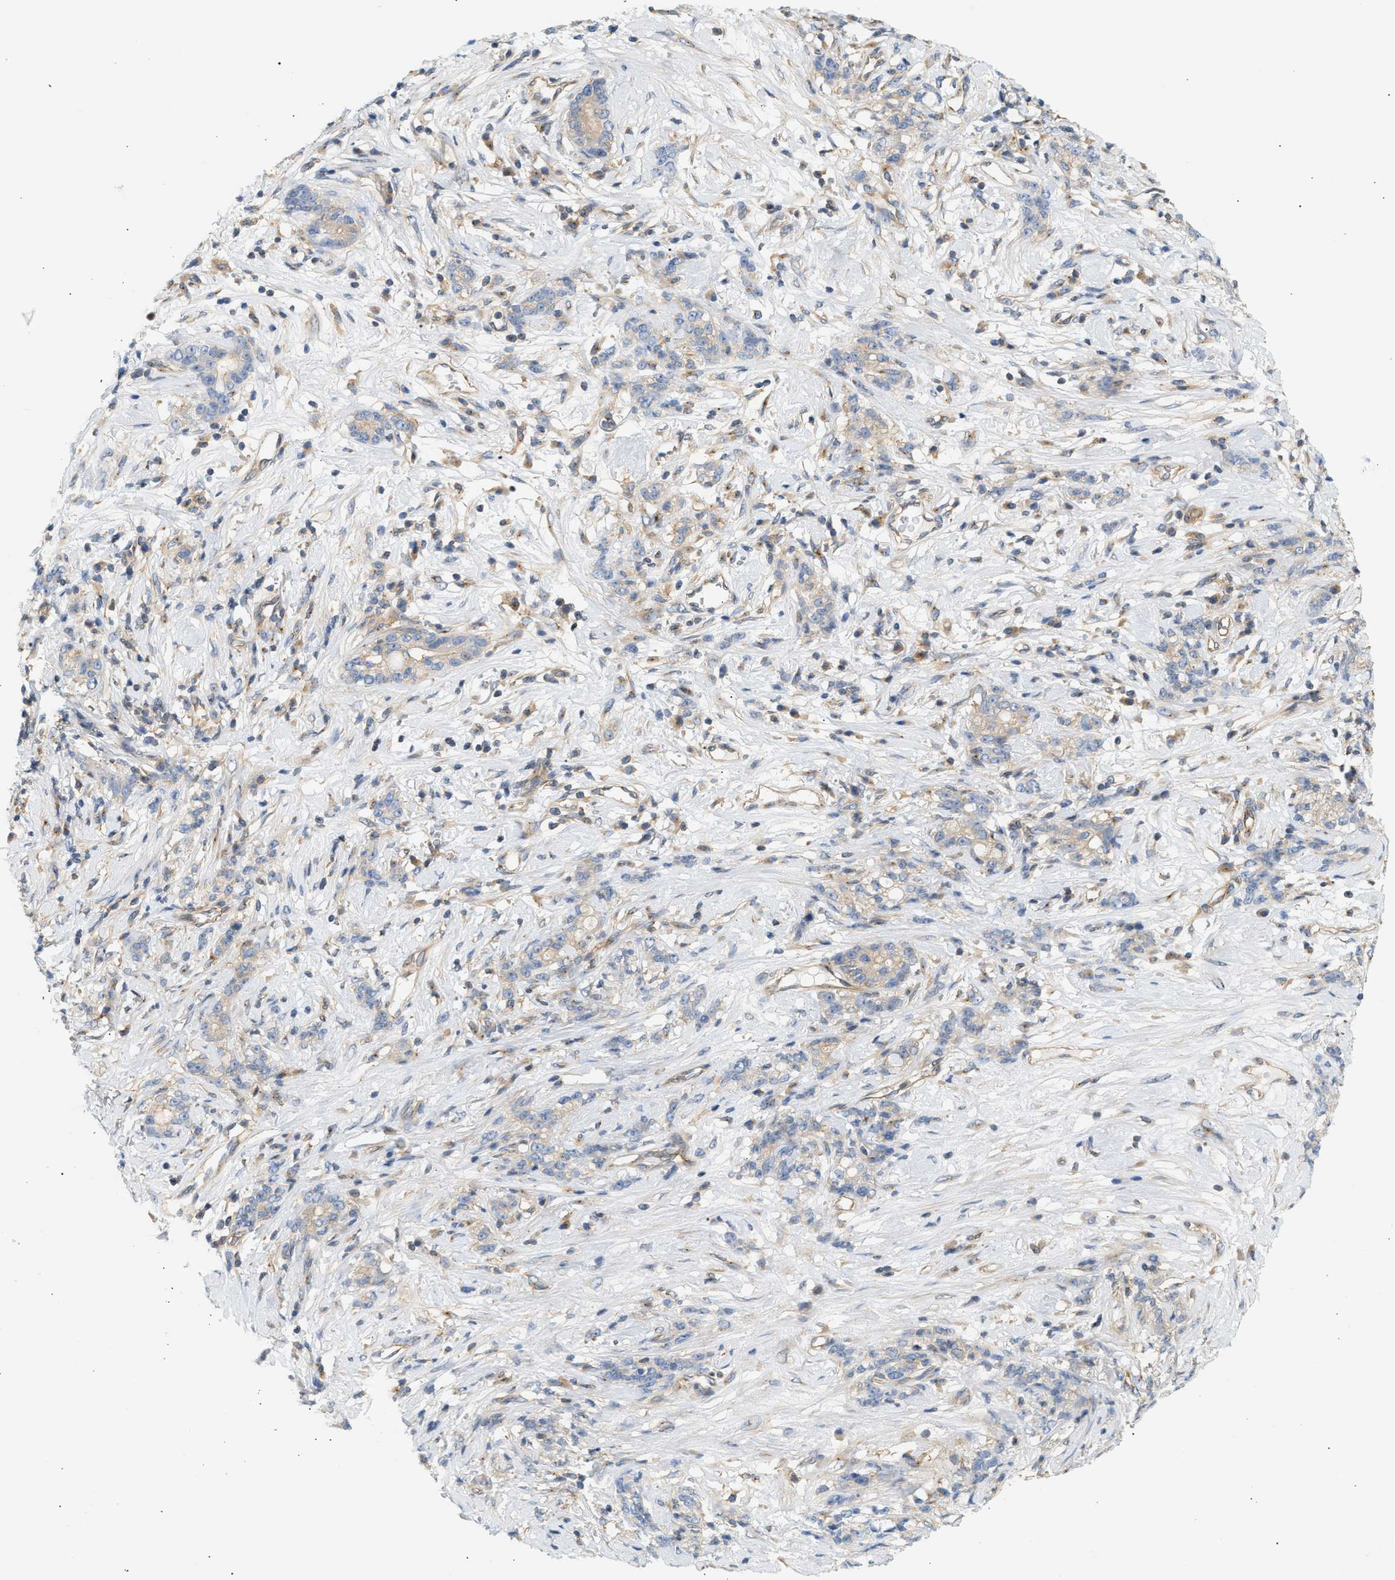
{"staining": {"intensity": "weak", "quantity": "25%-75%", "location": "cytoplasmic/membranous"}, "tissue": "stomach cancer", "cell_type": "Tumor cells", "image_type": "cancer", "snomed": [{"axis": "morphology", "description": "Adenocarcinoma, NOS"}, {"axis": "topography", "description": "Stomach, lower"}], "caption": "Weak cytoplasmic/membranous expression for a protein is seen in approximately 25%-75% of tumor cells of adenocarcinoma (stomach) using IHC.", "gene": "PAFAH1B1", "patient": {"sex": "male", "age": 88}}